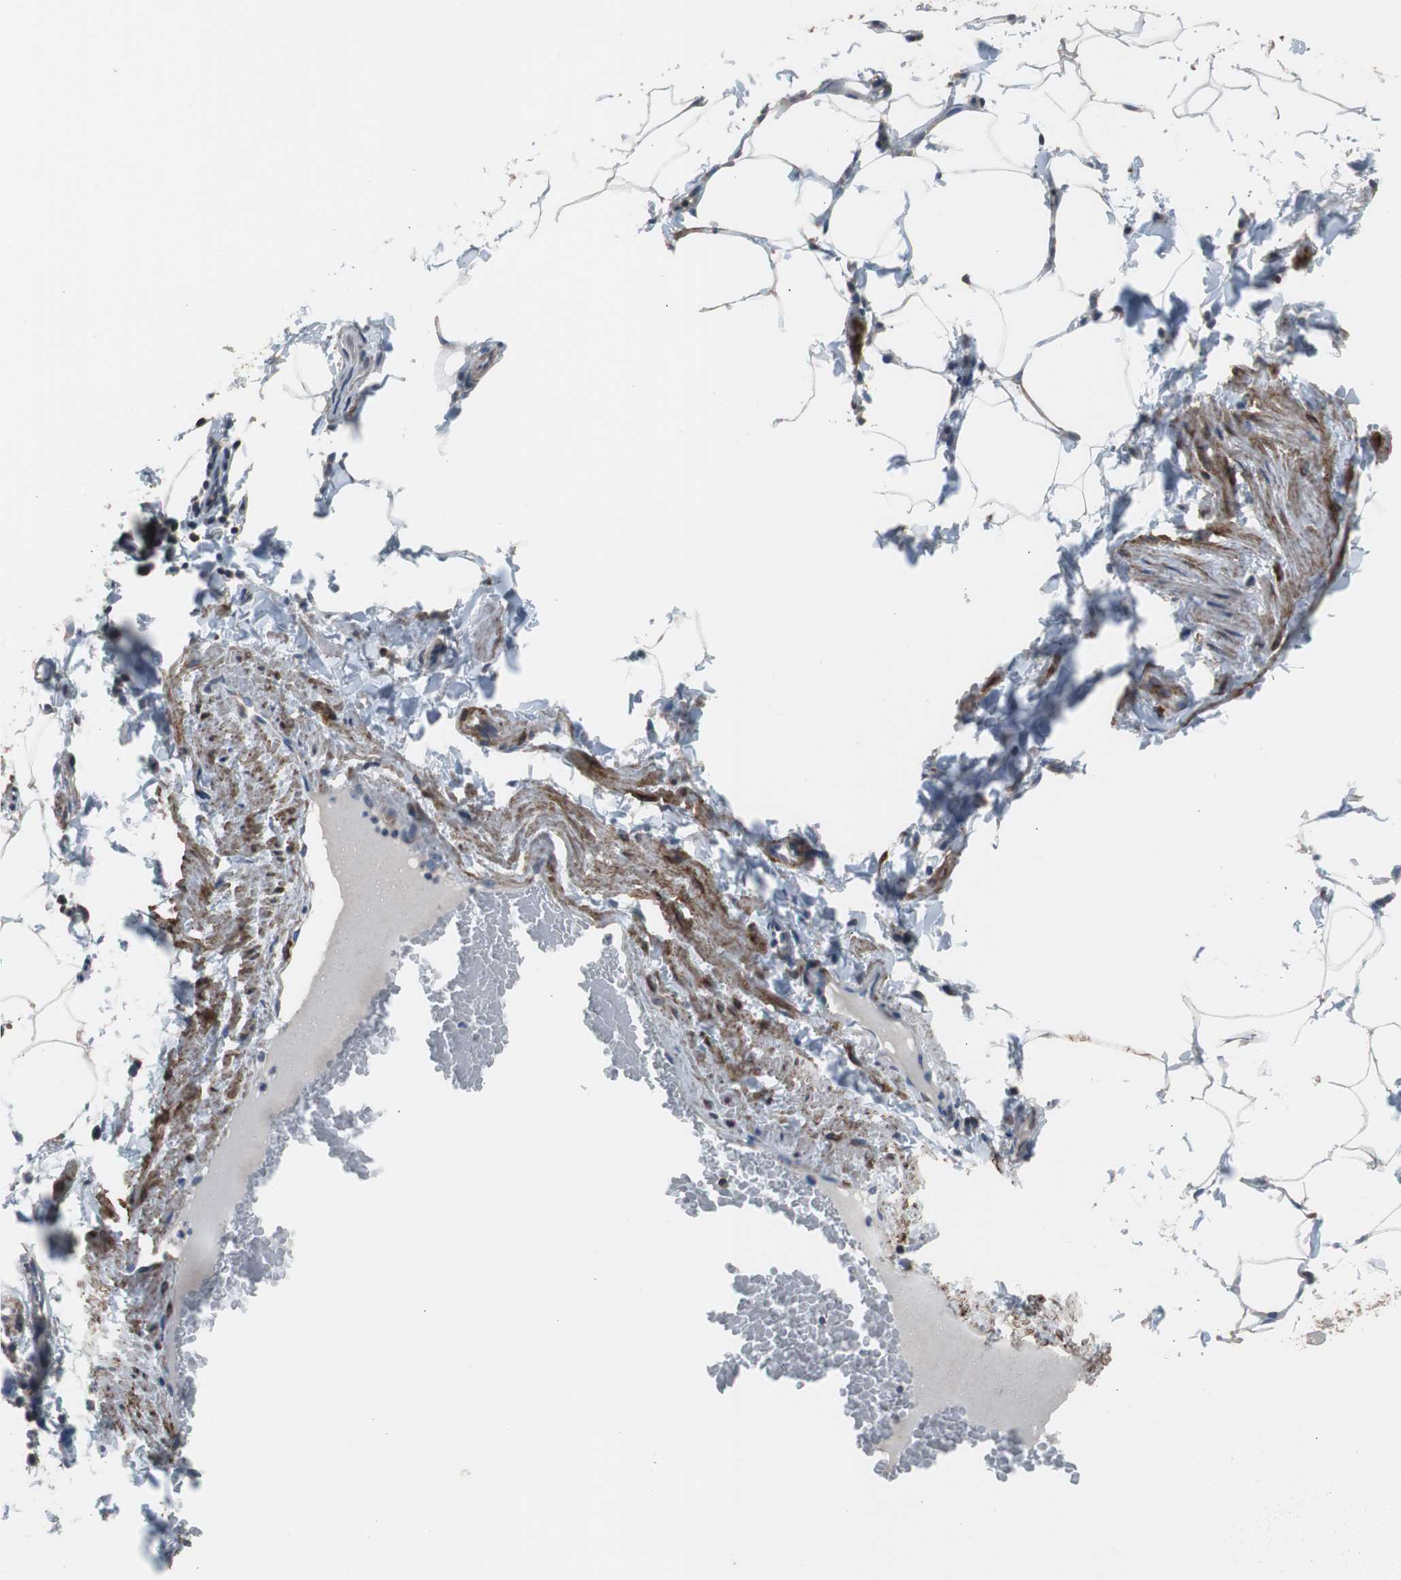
{"staining": {"intensity": "negative", "quantity": "none", "location": "none"}, "tissue": "adipose tissue", "cell_type": "Adipocytes", "image_type": "normal", "snomed": [{"axis": "morphology", "description": "Normal tissue, NOS"}, {"axis": "topography", "description": "Vascular tissue"}], "caption": "Immunohistochemical staining of normal human adipose tissue exhibits no significant staining in adipocytes.", "gene": "PBXIP1", "patient": {"sex": "male", "age": 41}}